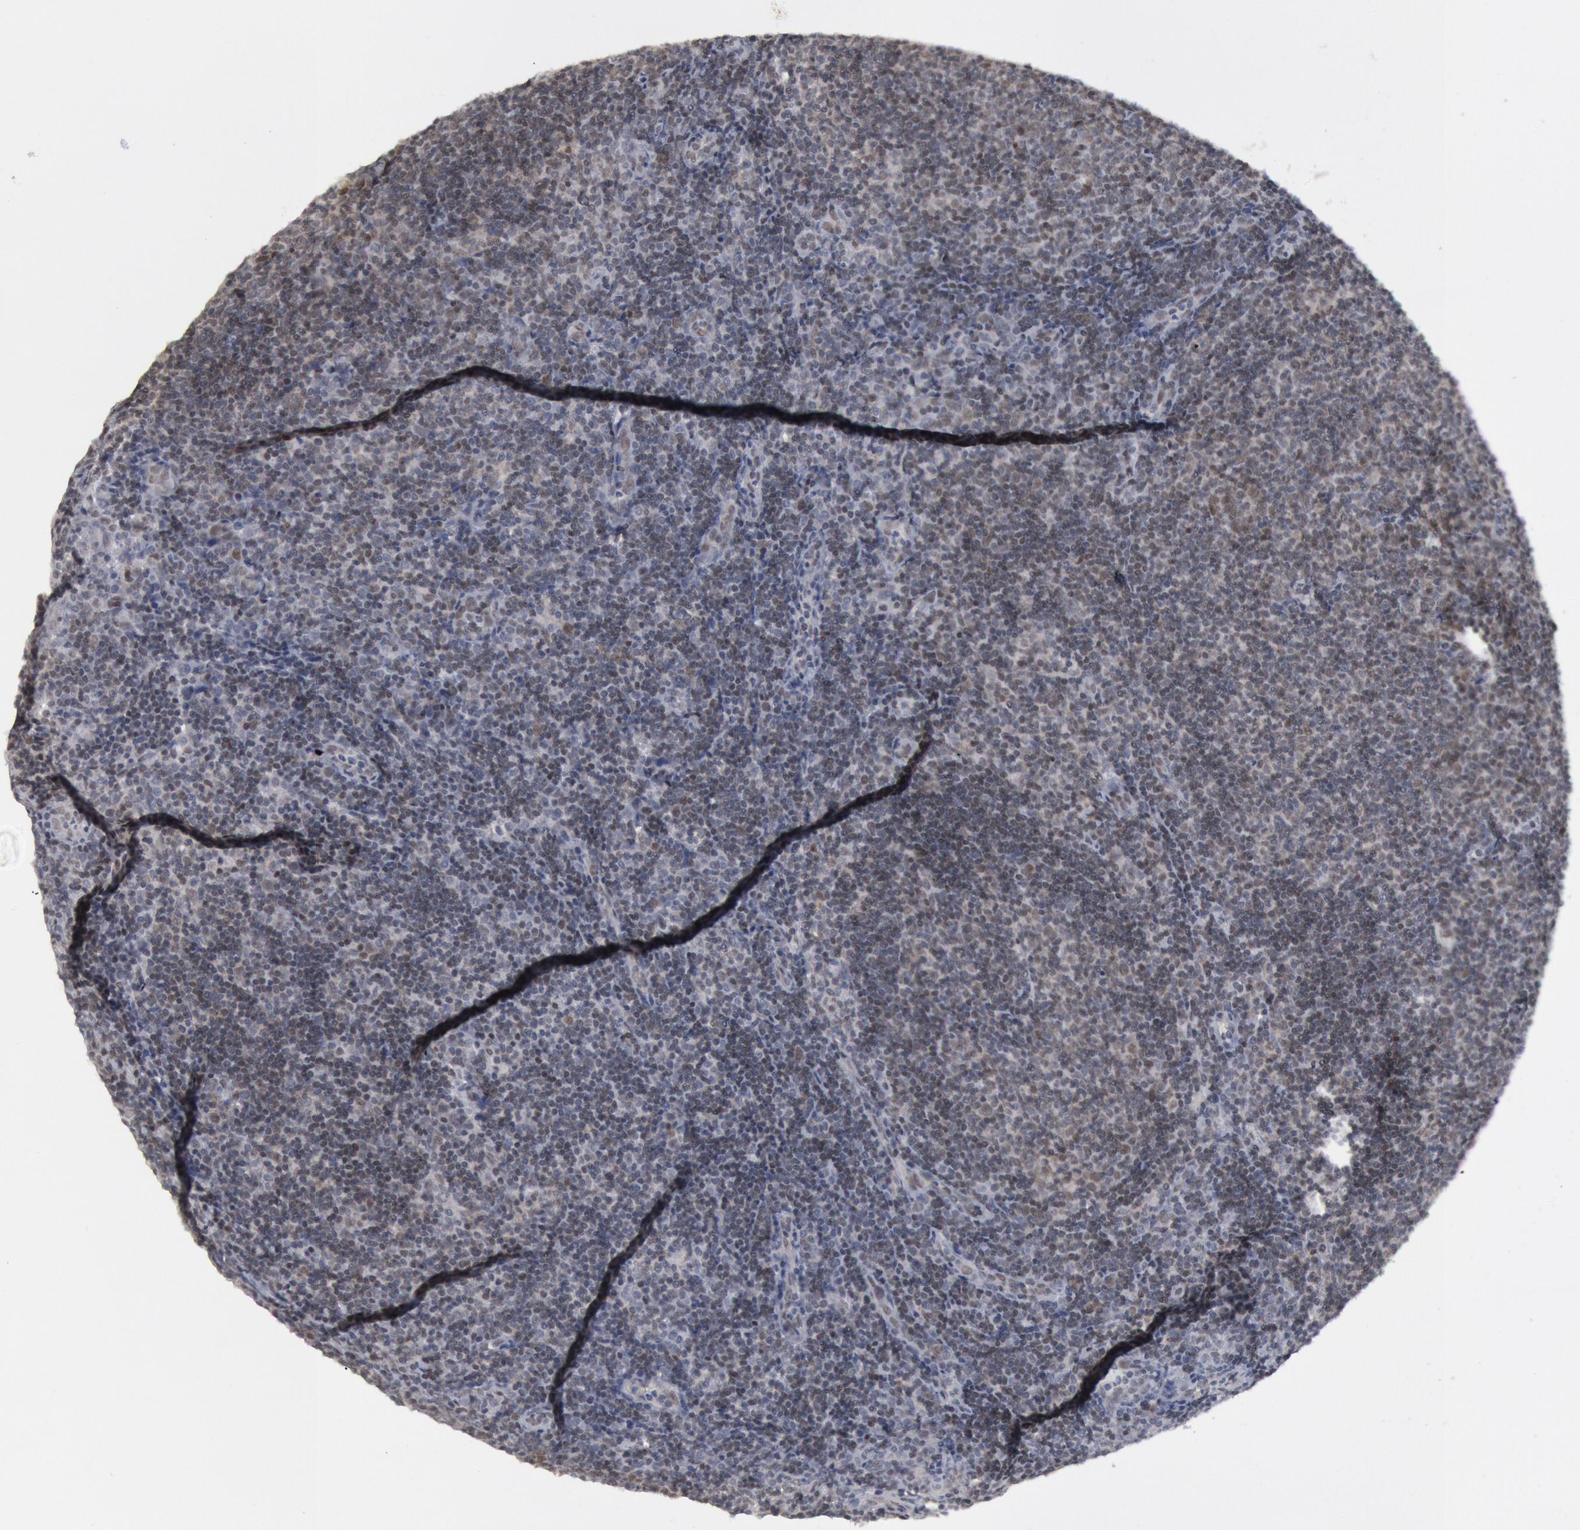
{"staining": {"intensity": "weak", "quantity": "<25%", "location": "nuclear"}, "tissue": "lymphoma", "cell_type": "Tumor cells", "image_type": "cancer", "snomed": [{"axis": "morphology", "description": "Malignant lymphoma, non-Hodgkin's type, Low grade"}, {"axis": "topography", "description": "Lymph node"}], "caption": "IHC of lymphoma demonstrates no staining in tumor cells.", "gene": "FOXO1", "patient": {"sex": "male", "age": 49}}